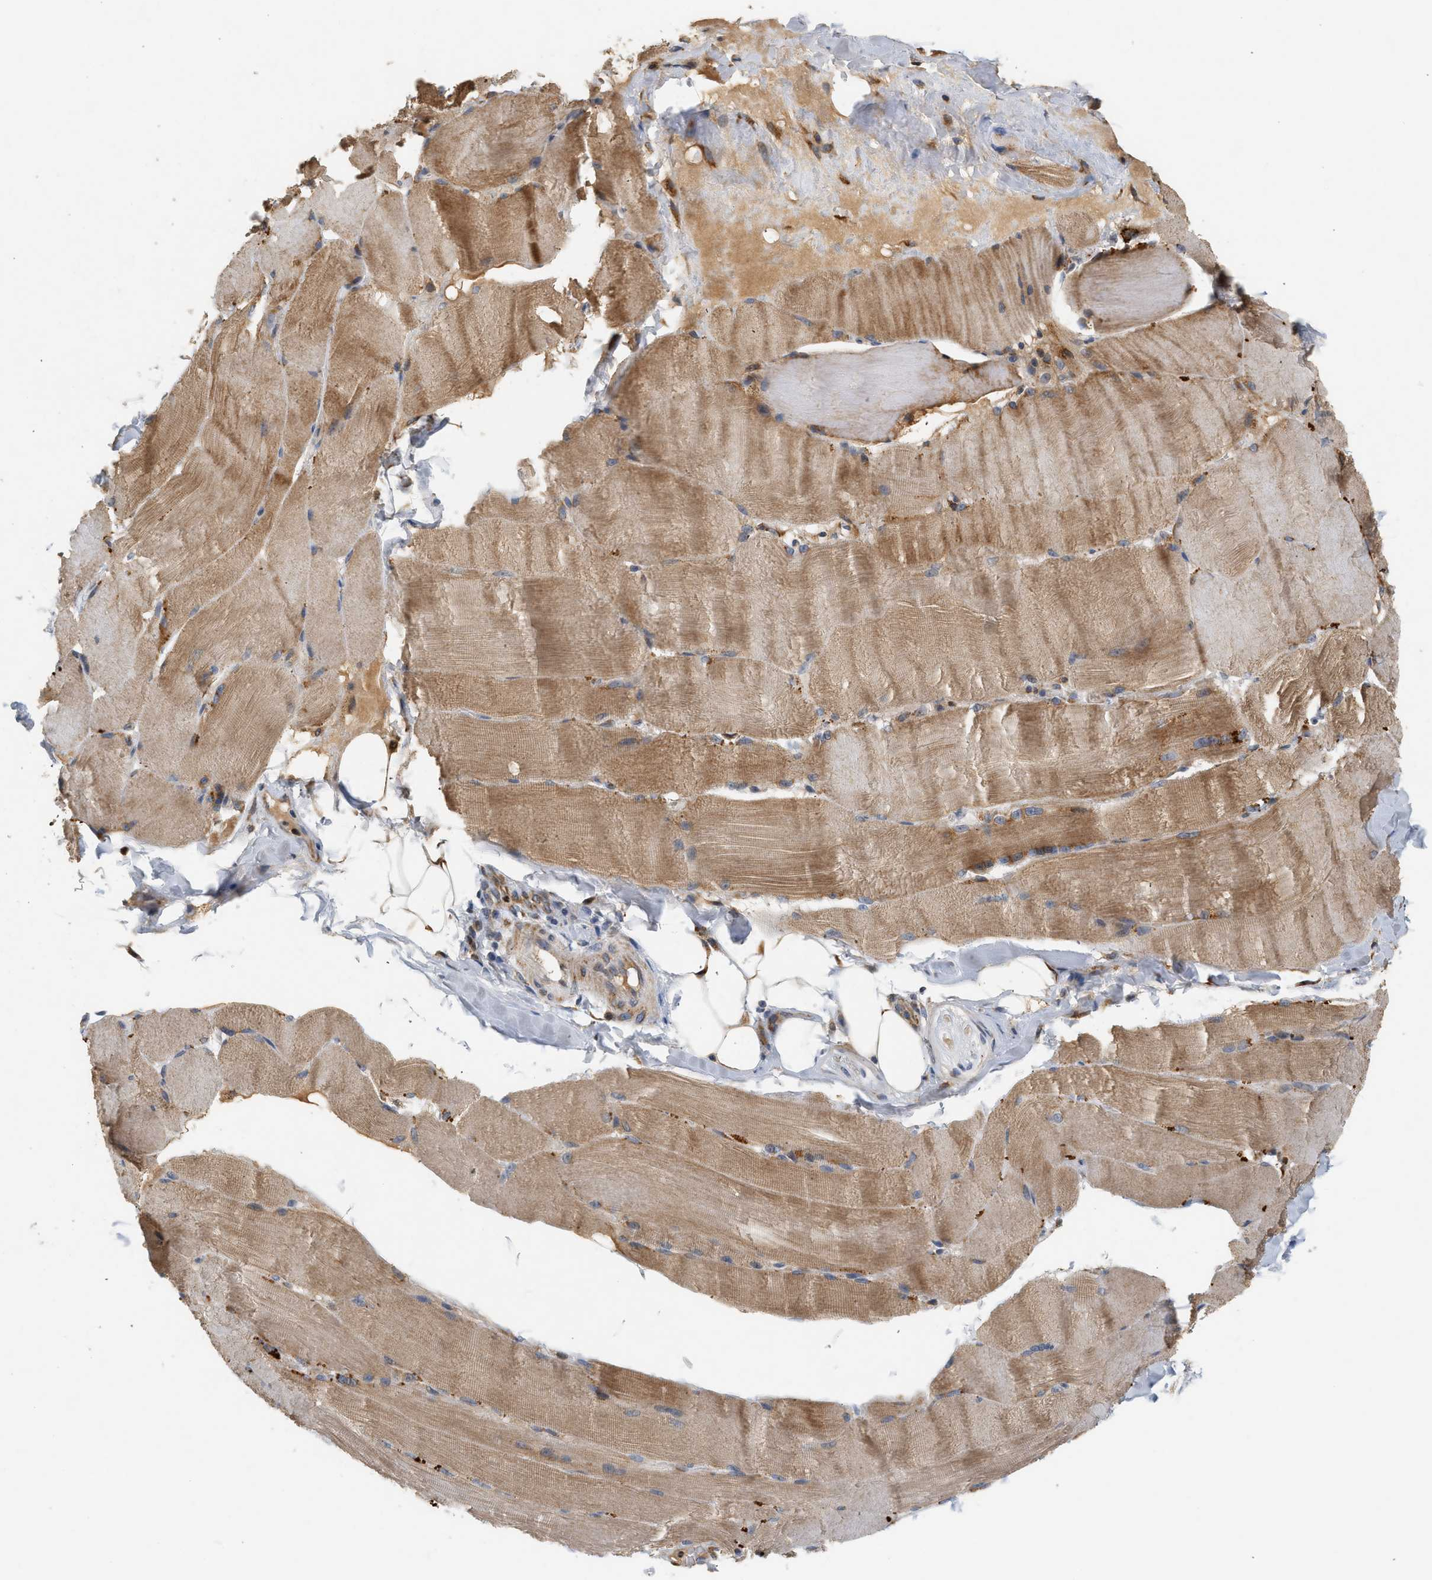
{"staining": {"intensity": "moderate", "quantity": ">75%", "location": "cytoplasmic/membranous"}, "tissue": "skeletal muscle", "cell_type": "Myocytes", "image_type": "normal", "snomed": [{"axis": "morphology", "description": "Normal tissue, NOS"}, {"axis": "topography", "description": "Skin"}, {"axis": "topography", "description": "Skeletal muscle"}], "caption": "High-magnification brightfield microscopy of normal skeletal muscle stained with DAB (3,3'-diaminobenzidine) (brown) and counterstained with hematoxylin (blue). myocytes exhibit moderate cytoplasmic/membranous expression is present in about>75% of cells.", "gene": "MCU", "patient": {"sex": "male", "age": 83}}